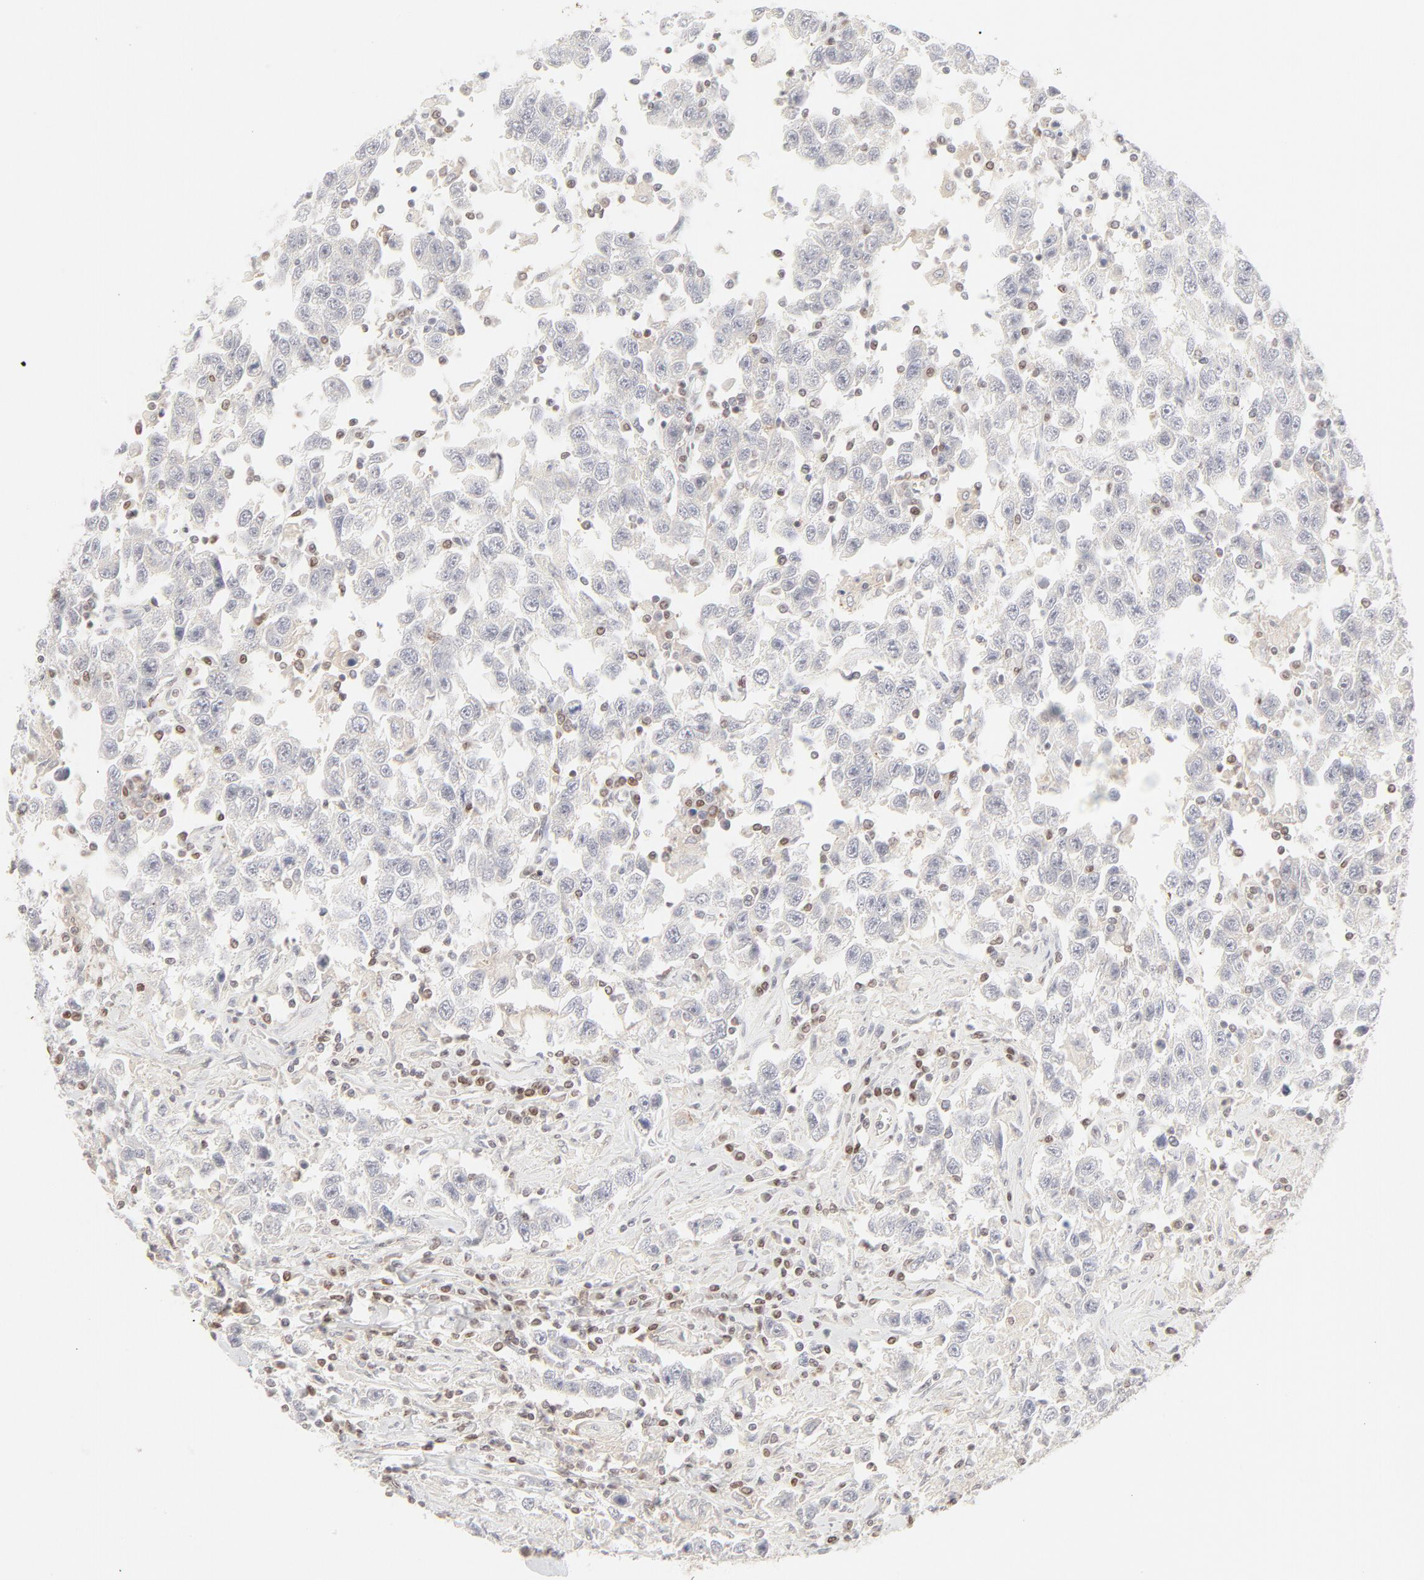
{"staining": {"intensity": "negative", "quantity": "none", "location": "none"}, "tissue": "testis cancer", "cell_type": "Tumor cells", "image_type": "cancer", "snomed": [{"axis": "morphology", "description": "Seminoma, NOS"}, {"axis": "topography", "description": "Testis"}], "caption": "Tumor cells show no significant protein staining in seminoma (testis). The staining is performed using DAB (3,3'-diaminobenzidine) brown chromogen with nuclei counter-stained in using hematoxylin.", "gene": "PRKCB", "patient": {"sex": "male", "age": 41}}